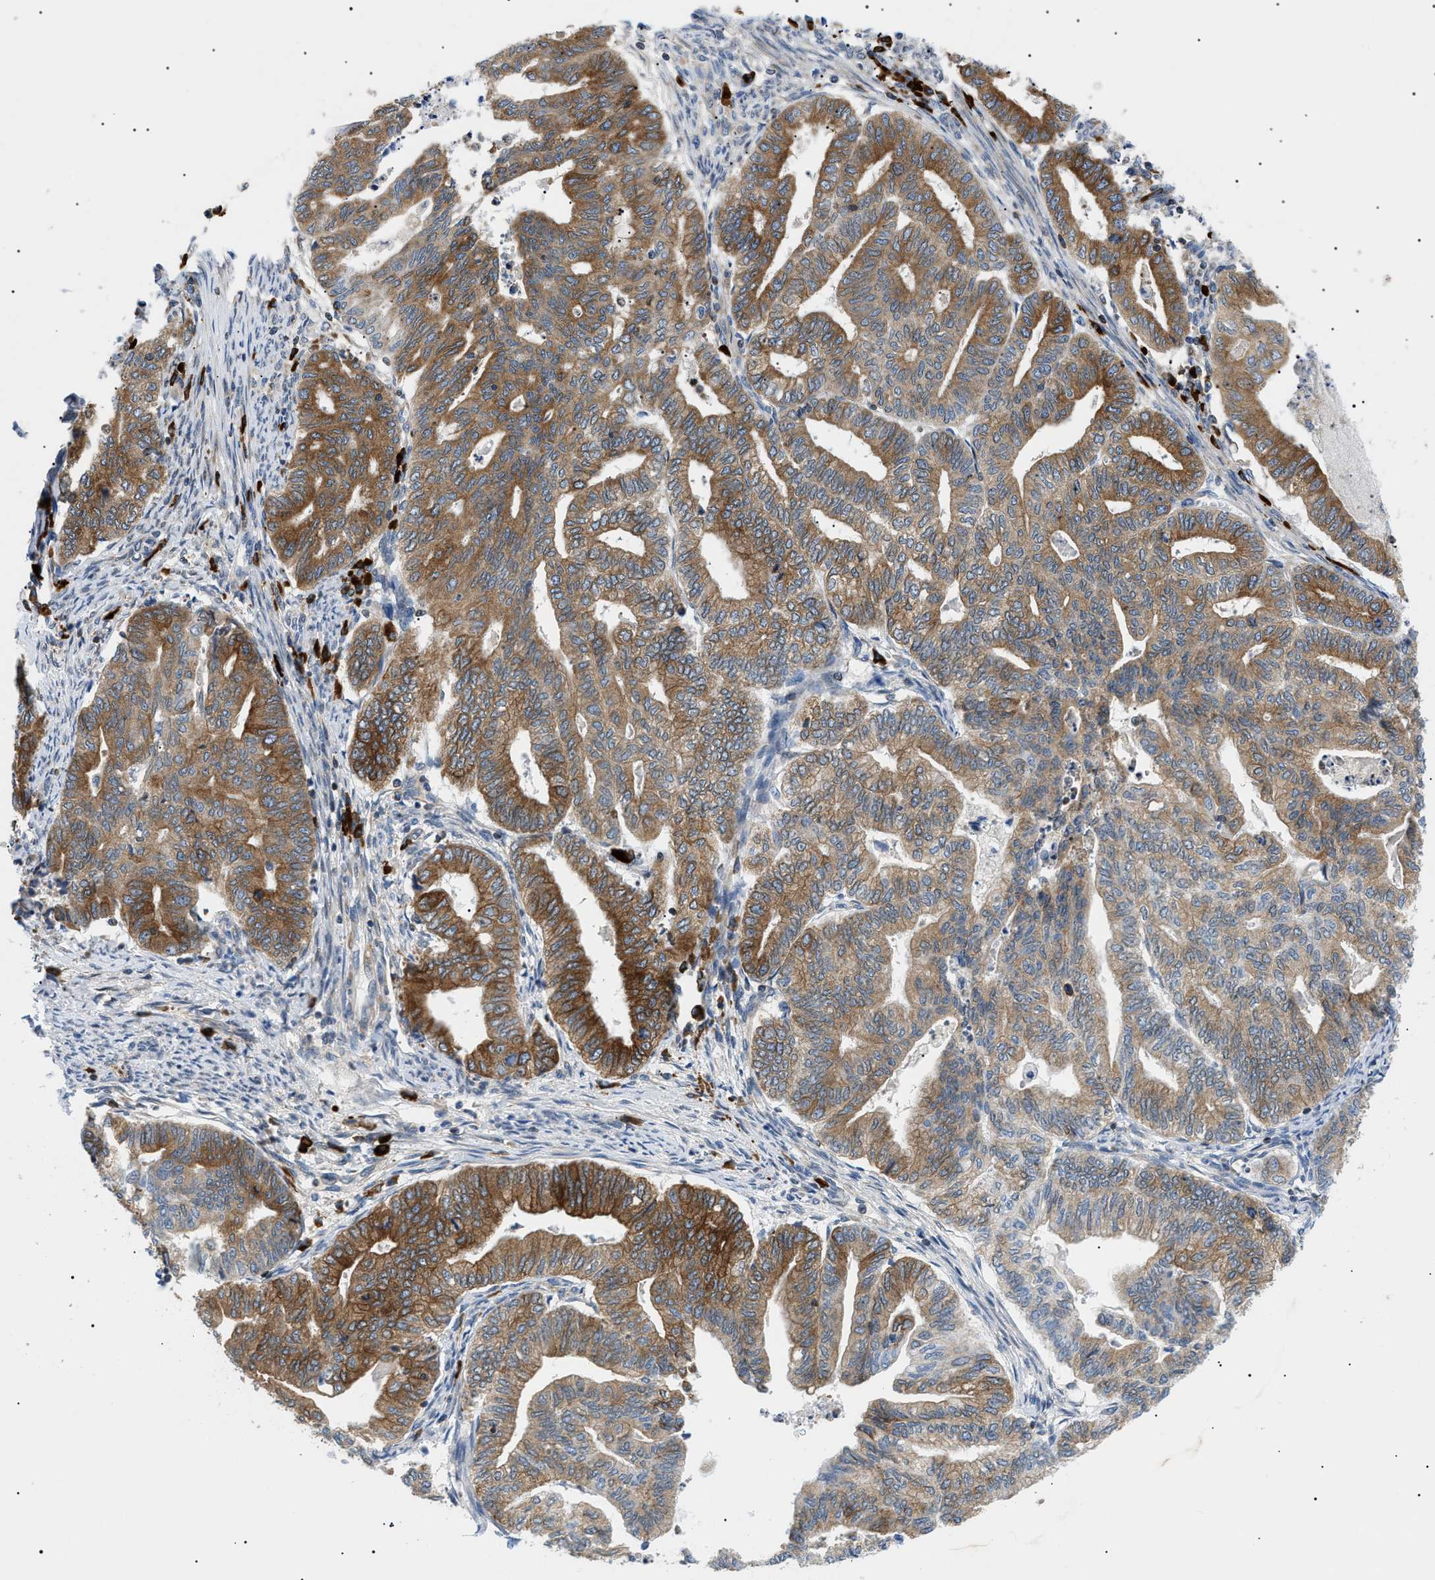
{"staining": {"intensity": "moderate", "quantity": ">75%", "location": "cytoplasmic/membranous"}, "tissue": "endometrial cancer", "cell_type": "Tumor cells", "image_type": "cancer", "snomed": [{"axis": "morphology", "description": "Adenocarcinoma, NOS"}, {"axis": "topography", "description": "Endometrium"}], "caption": "Endometrial adenocarcinoma stained with a protein marker shows moderate staining in tumor cells.", "gene": "DERL1", "patient": {"sex": "female", "age": 79}}